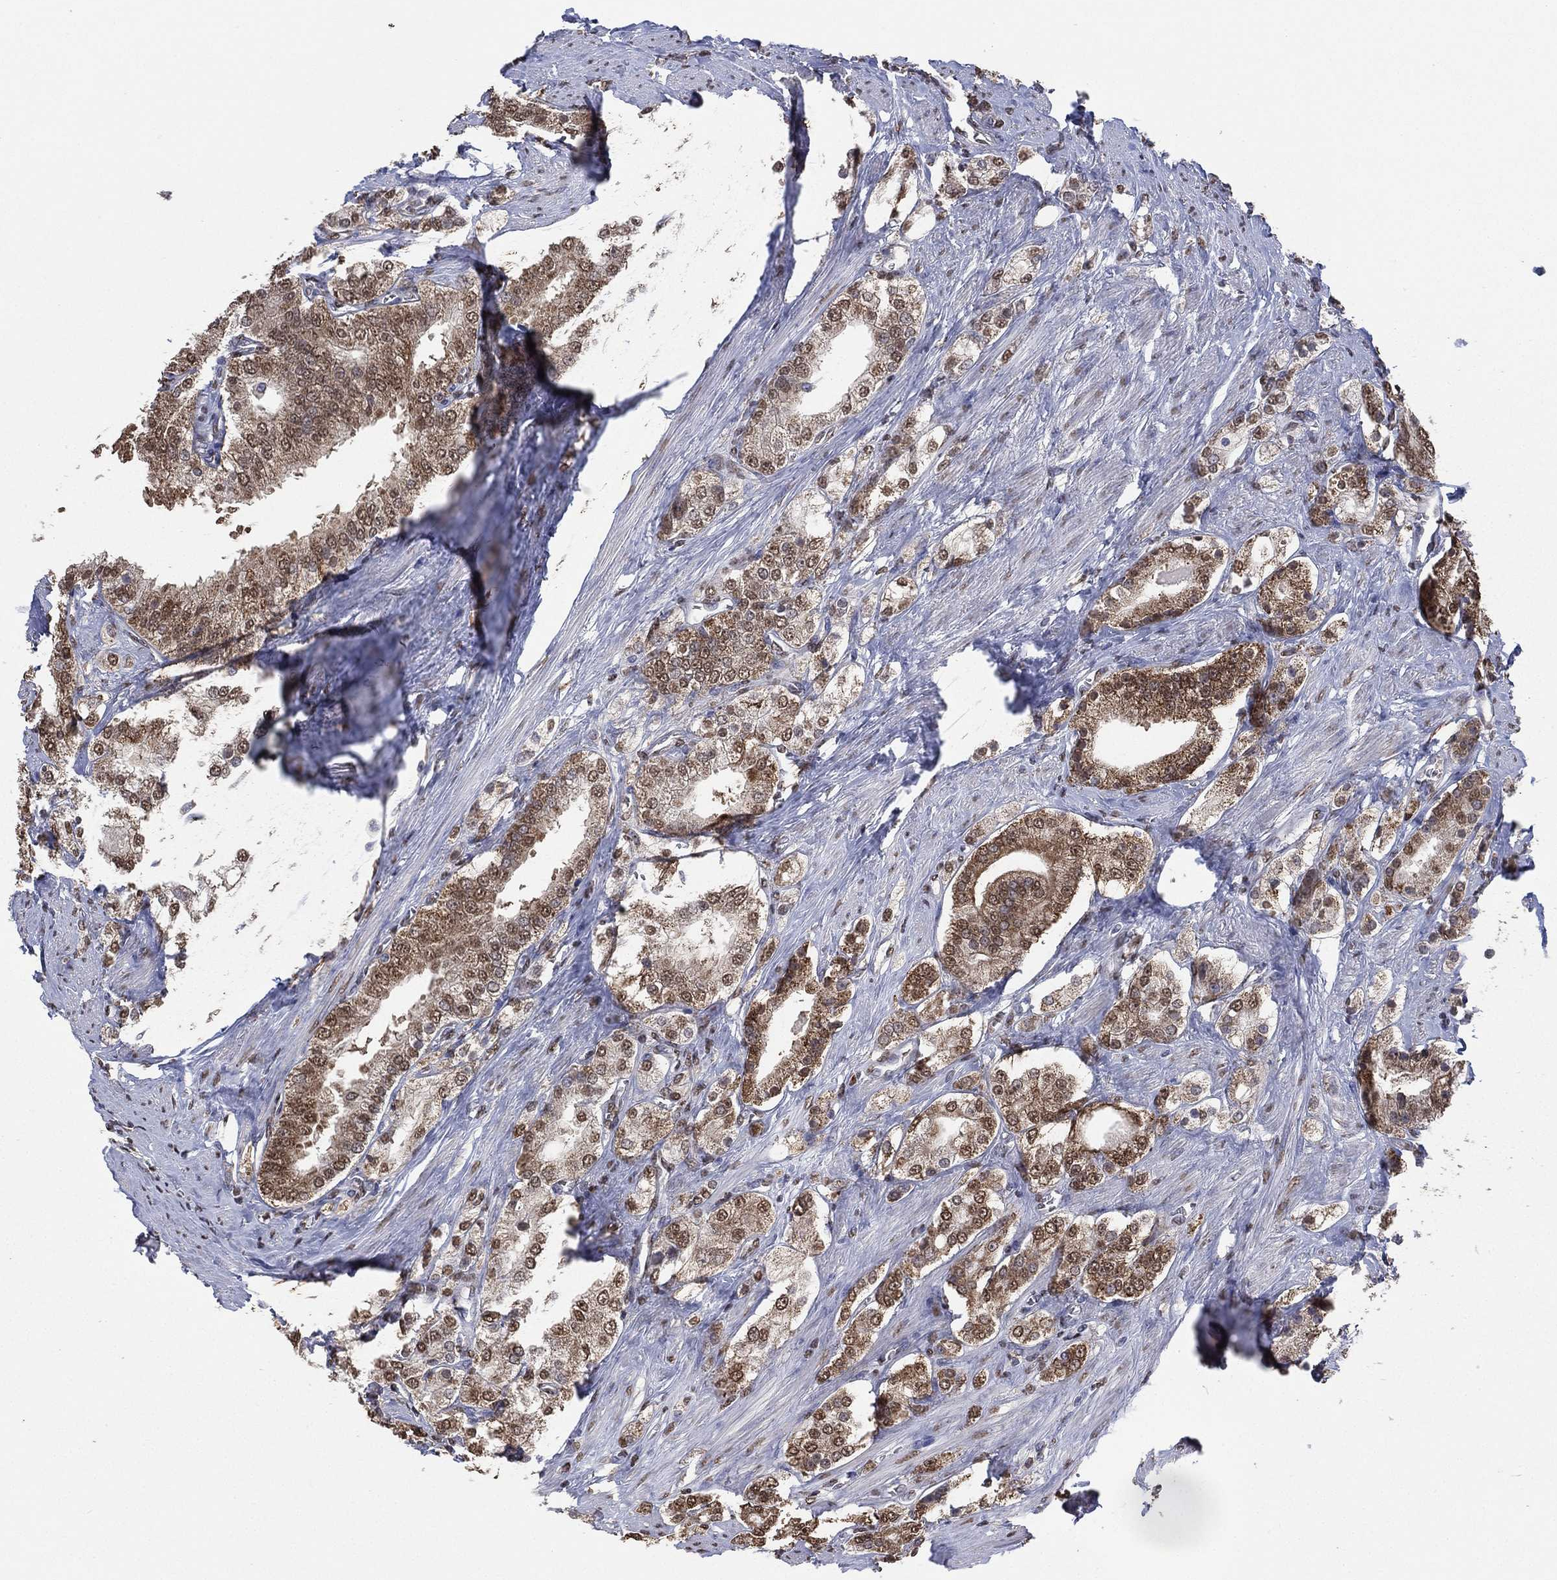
{"staining": {"intensity": "moderate", "quantity": "25%-75%", "location": "cytoplasmic/membranous,nuclear"}, "tissue": "prostate cancer", "cell_type": "Tumor cells", "image_type": "cancer", "snomed": [{"axis": "morphology", "description": "Adenocarcinoma, NOS"}, {"axis": "topography", "description": "Prostate and seminal vesicle, NOS"}, {"axis": "topography", "description": "Prostate"}], "caption": "Brown immunohistochemical staining in adenocarcinoma (prostate) displays moderate cytoplasmic/membranous and nuclear positivity in approximately 25%-75% of tumor cells.", "gene": "ALDH7A1", "patient": {"sex": "male", "age": 67}}